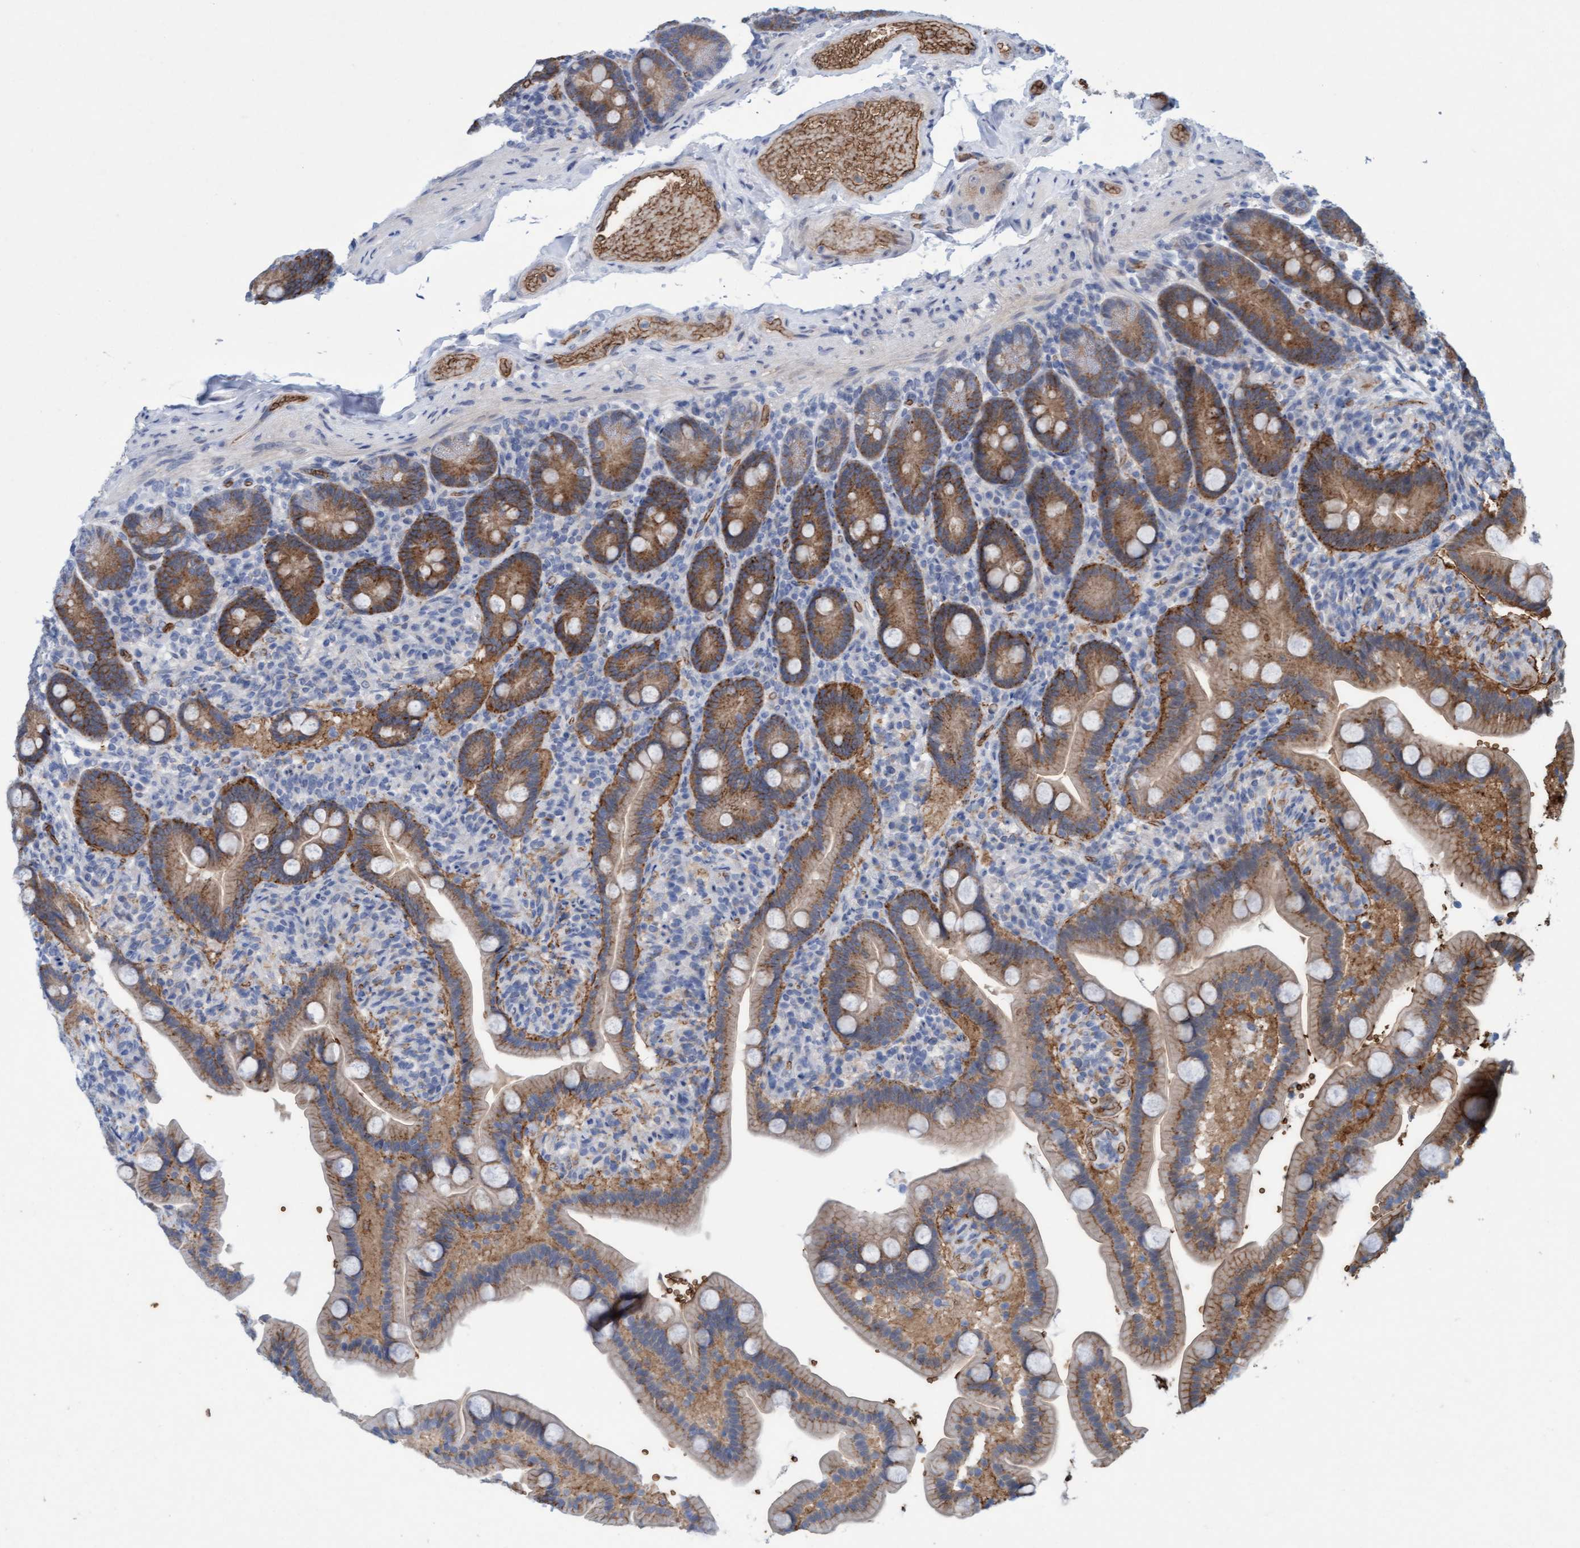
{"staining": {"intensity": "moderate", "quantity": ">75%", "location": "cytoplasmic/membranous"}, "tissue": "duodenum", "cell_type": "Glandular cells", "image_type": "normal", "snomed": [{"axis": "morphology", "description": "Normal tissue, NOS"}, {"axis": "topography", "description": "Duodenum"}], "caption": "IHC micrograph of unremarkable duodenum stained for a protein (brown), which exhibits medium levels of moderate cytoplasmic/membranous positivity in about >75% of glandular cells.", "gene": "SPEM2", "patient": {"sex": "male", "age": 54}}